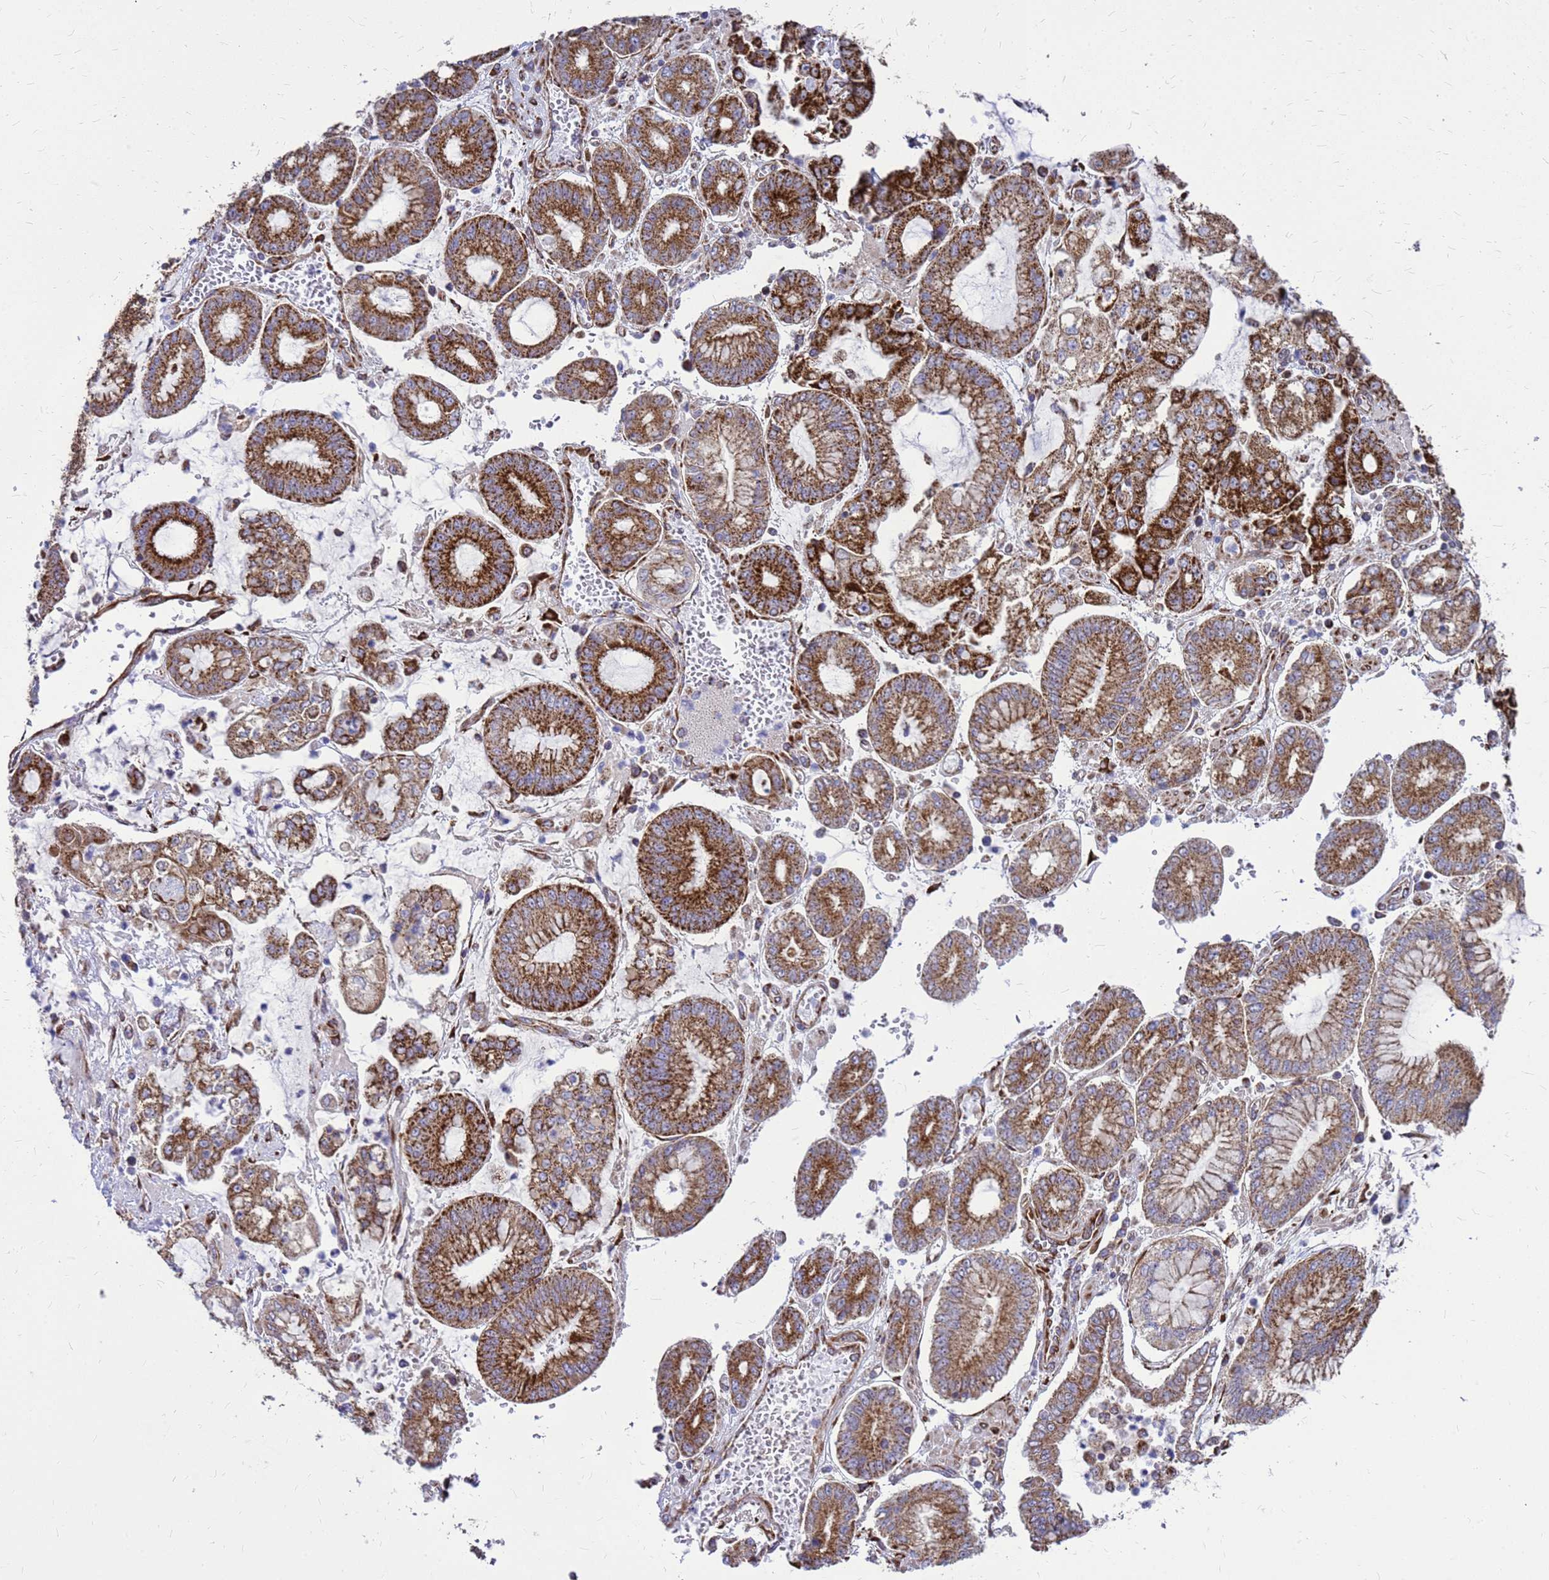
{"staining": {"intensity": "moderate", "quantity": ">75%", "location": "cytoplasmic/membranous"}, "tissue": "stomach cancer", "cell_type": "Tumor cells", "image_type": "cancer", "snomed": [{"axis": "morphology", "description": "Adenocarcinoma, NOS"}, {"axis": "topography", "description": "Stomach"}], "caption": "Tumor cells demonstrate moderate cytoplasmic/membranous expression in about >75% of cells in stomach adenocarcinoma.", "gene": "FSTL4", "patient": {"sex": "male", "age": 76}}